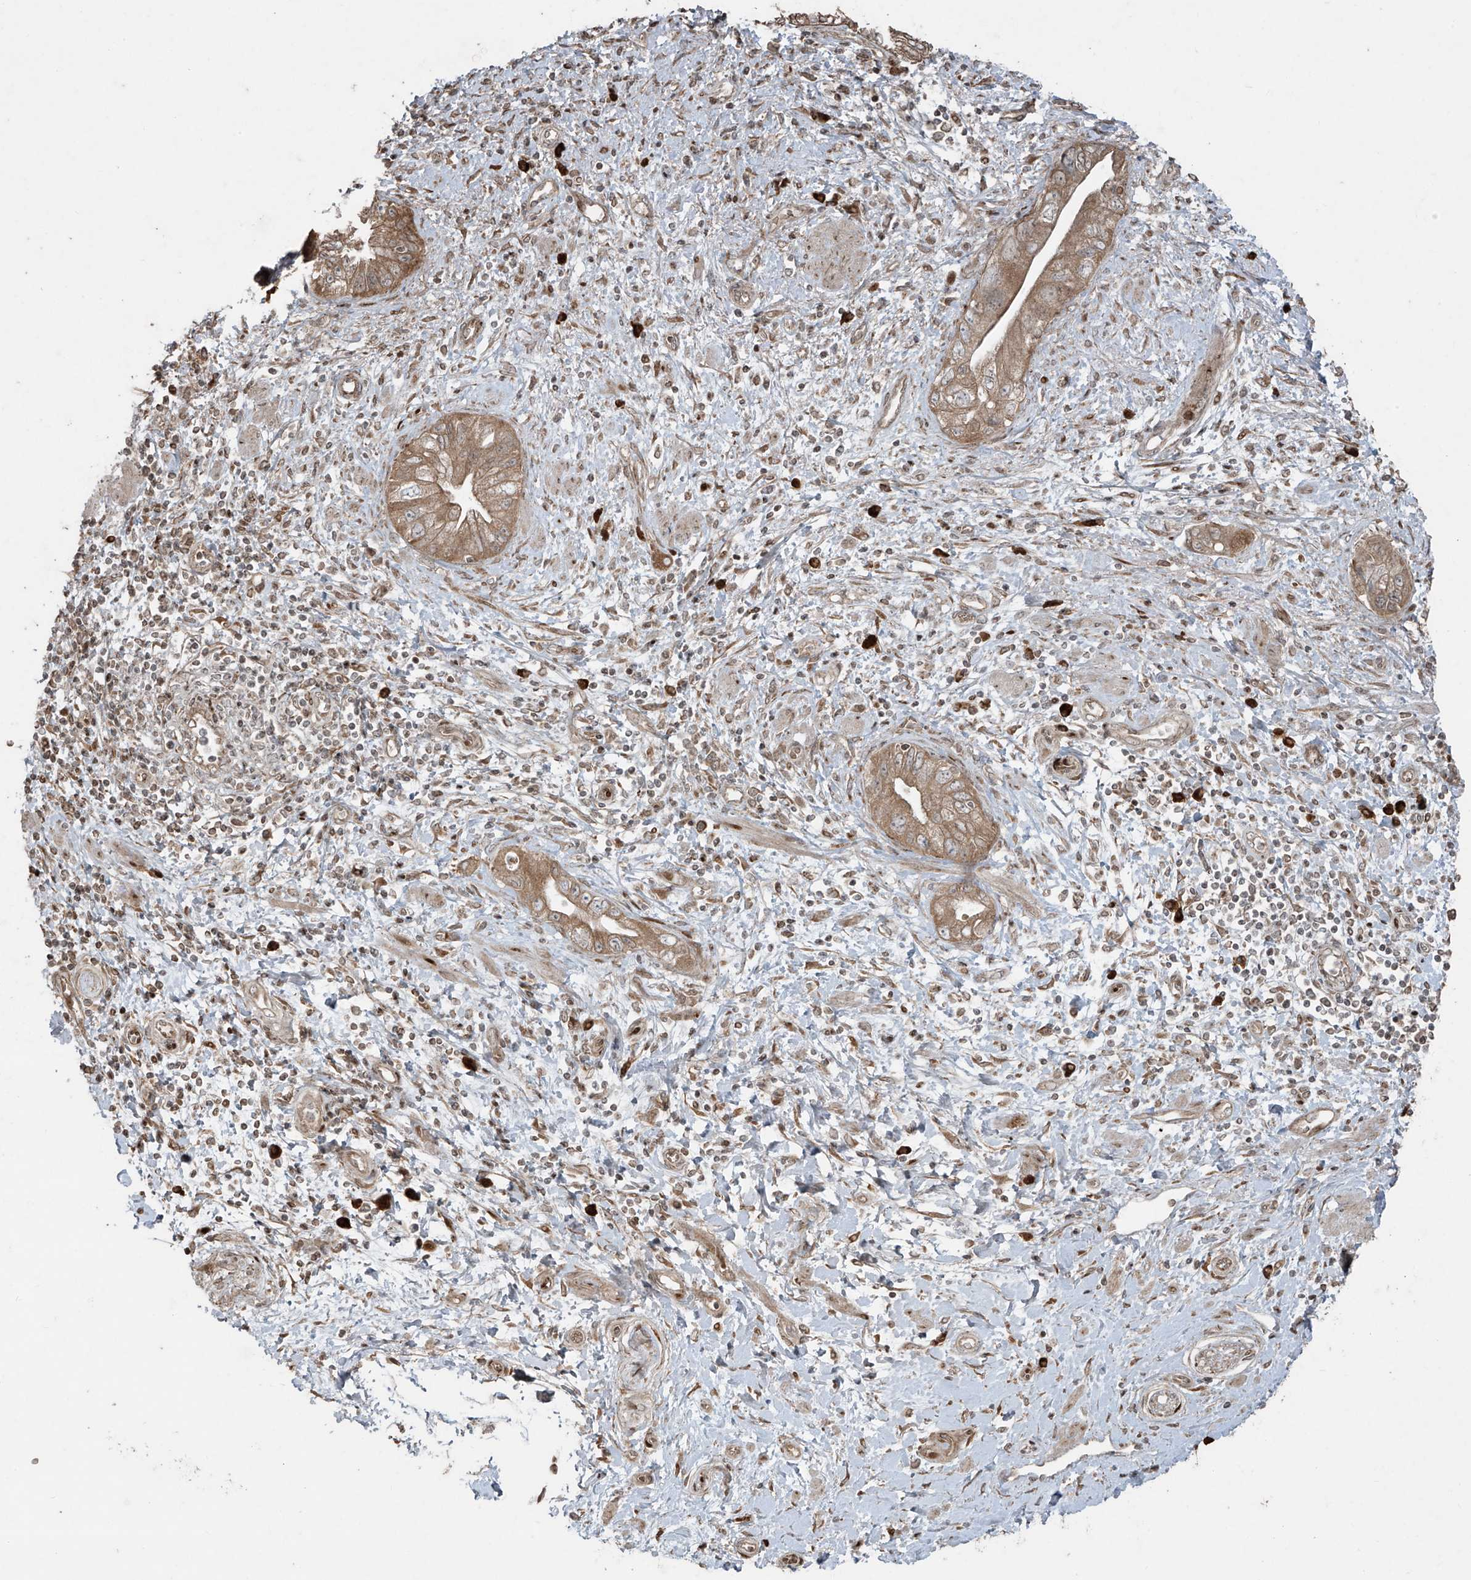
{"staining": {"intensity": "moderate", "quantity": ">75%", "location": "cytoplasmic/membranous"}, "tissue": "pancreatic cancer", "cell_type": "Tumor cells", "image_type": "cancer", "snomed": [{"axis": "morphology", "description": "Adenocarcinoma, NOS"}, {"axis": "topography", "description": "Pancreas"}], "caption": "A high-resolution photomicrograph shows immunohistochemistry staining of adenocarcinoma (pancreatic), which displays moderate cytoplasmic/membranous positivity in about >75% of tumor cells.", "gene": "TTC22", "patient": {"sex": "female", "age": 73}}